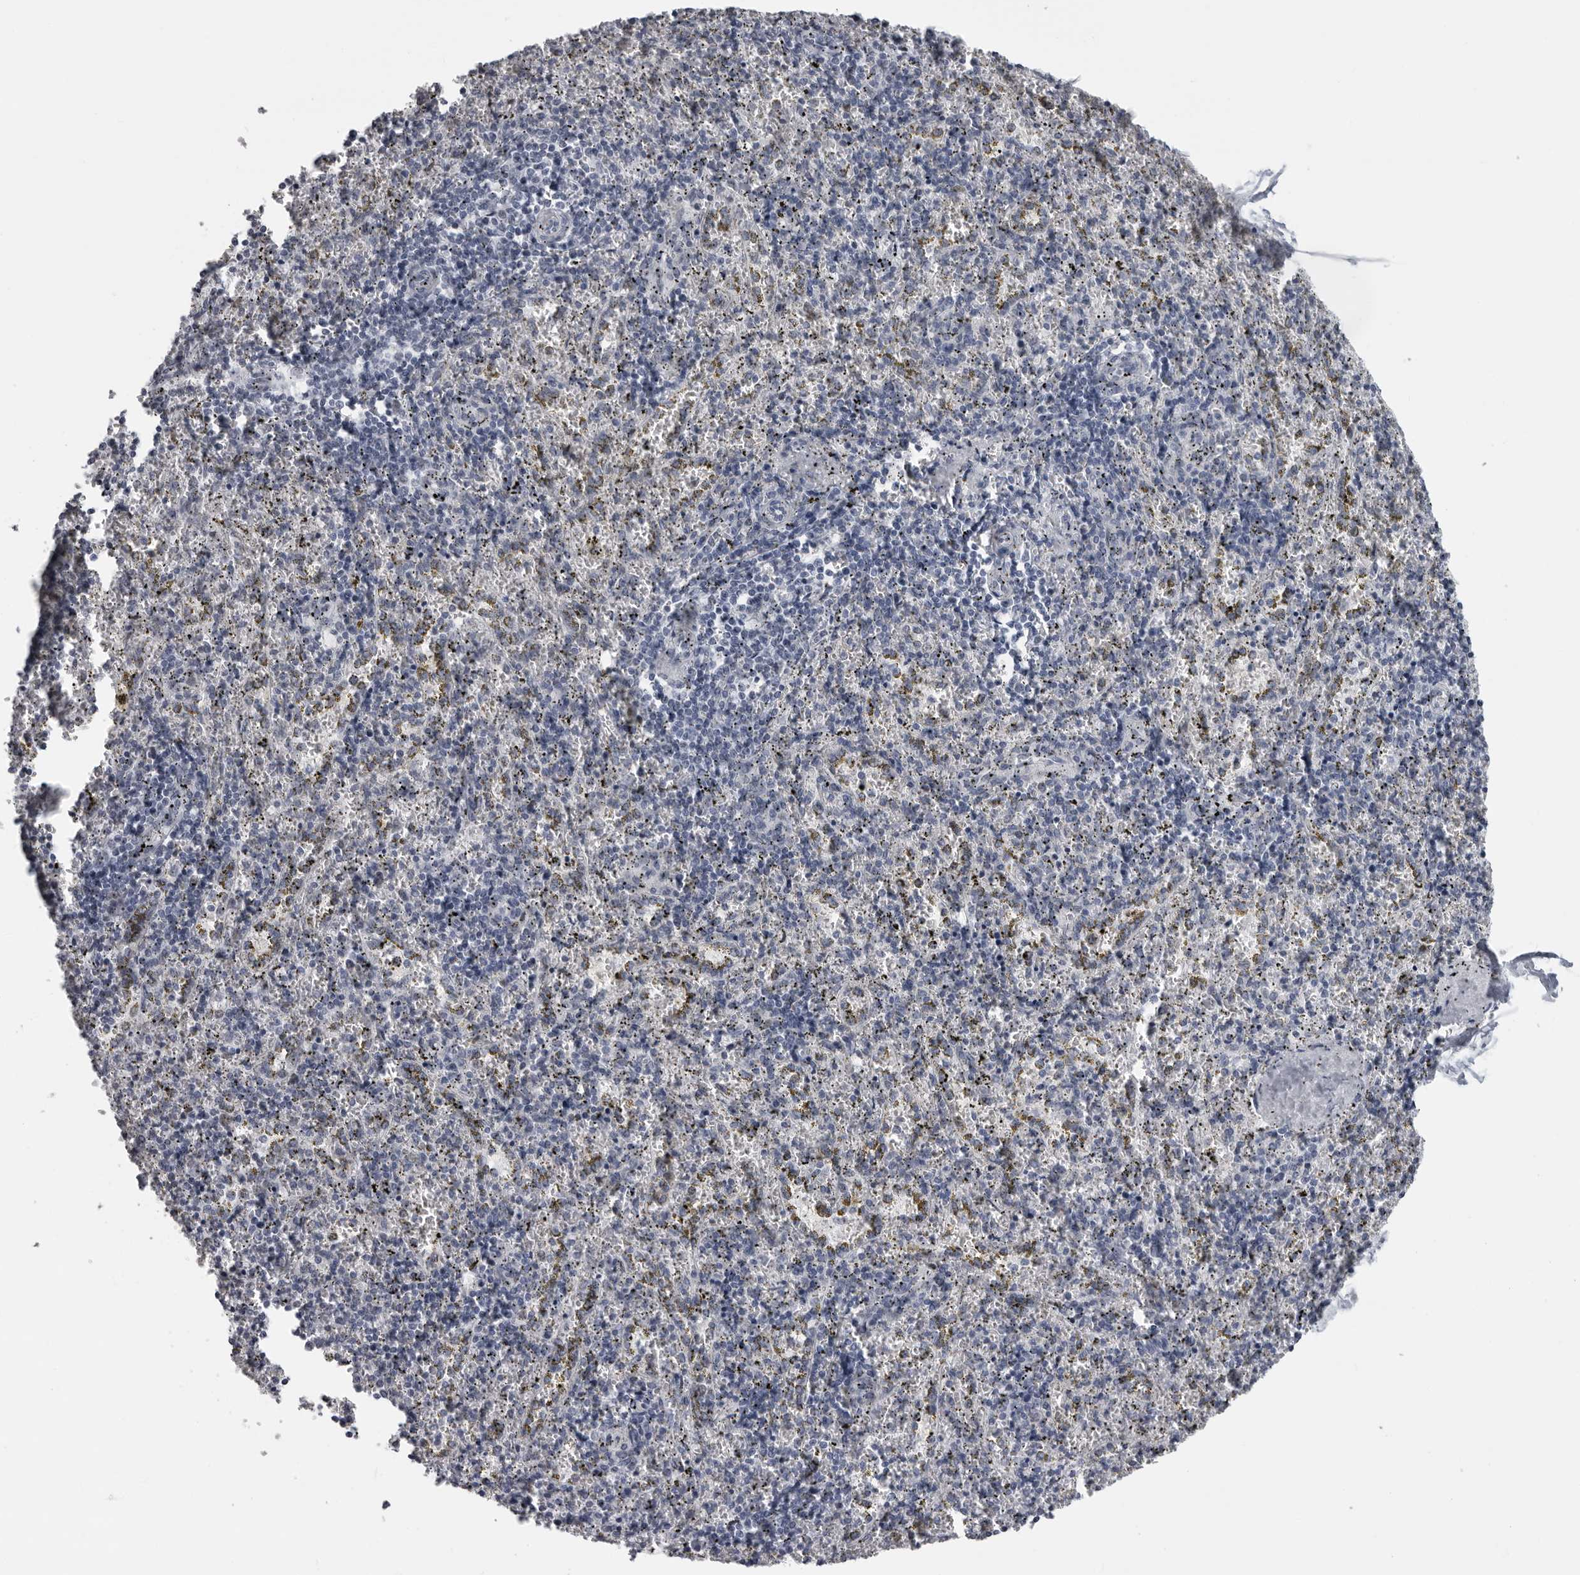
{"staining": {"intensity": "negative", "quantity": "none", "location": "none"}, "tissue": "spleen", "cell_type": "Cells in red pulp", "image_type": "normal", "snomed": [{"axis": "morphology", "description": "Normal tissue, NOS"}, {"axis": "topography", "description": "Spleen"}], "caption": "An IHC photomicrograph of normal spleen is shown. There is no staining in cells in red pulp of spleen.", "gene": "ESPN", "patient": {"sex": "male", "age": 11}}